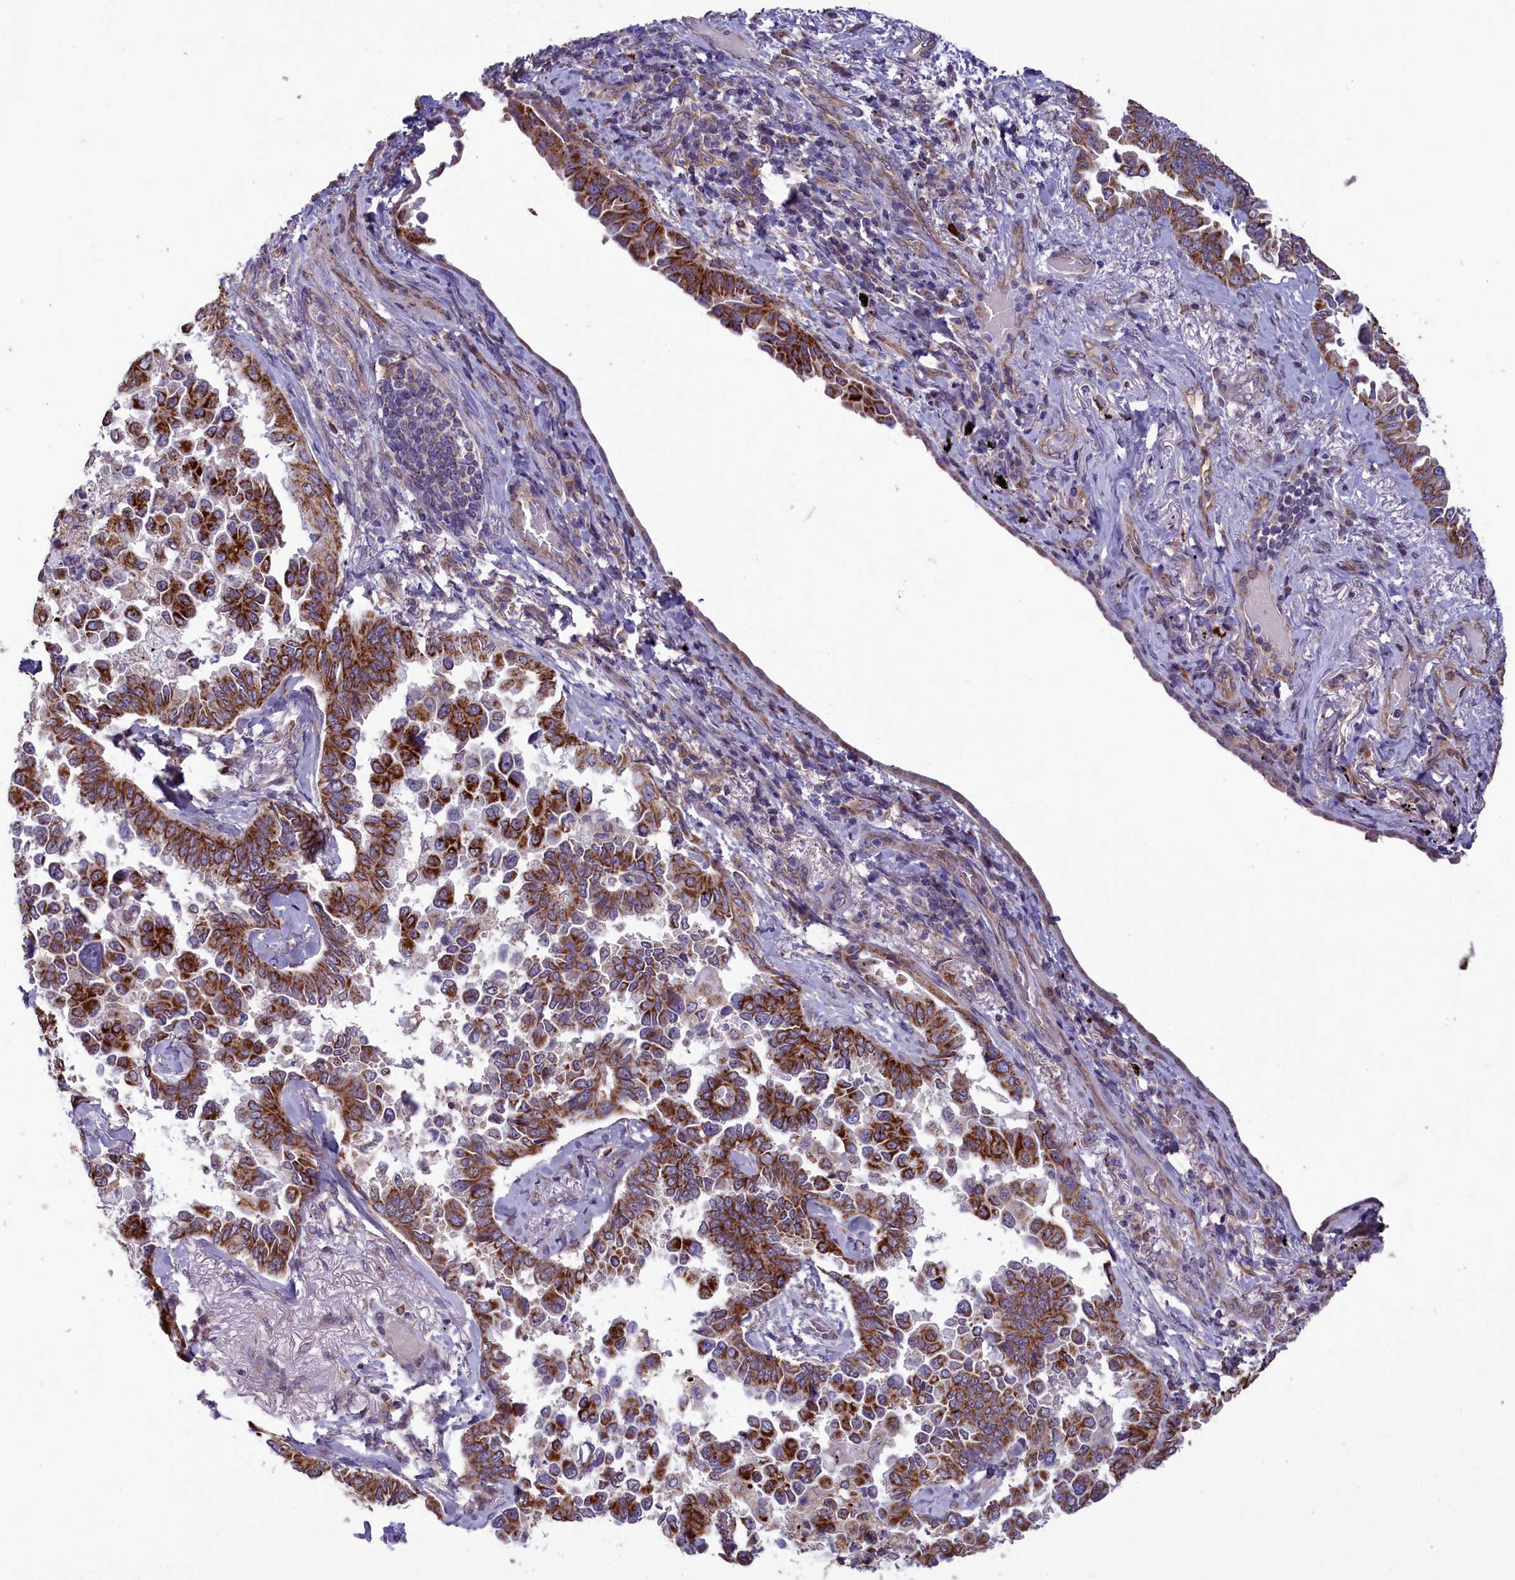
{"staining": {"intensity": "strong", "quantity": ">75%", "location": "cytoplasmic/membranous"}, "tissue": "lung cancer", "cell_type": "Tumor cells", "image_type": "cancer", "snomed": [{"axis": "morphology", "description": "Adenocarcinoma, NOS"}, {"axis": "topography", "description": "Lung"}], "caption": "Immunohistochemical staining of lung cancer demonstrates strong cytoplasmic/membranous protein positivity in about >75% of tumor cells.", "gene": "ACAD8", "patient": {"sex": "female", "age": 67}}